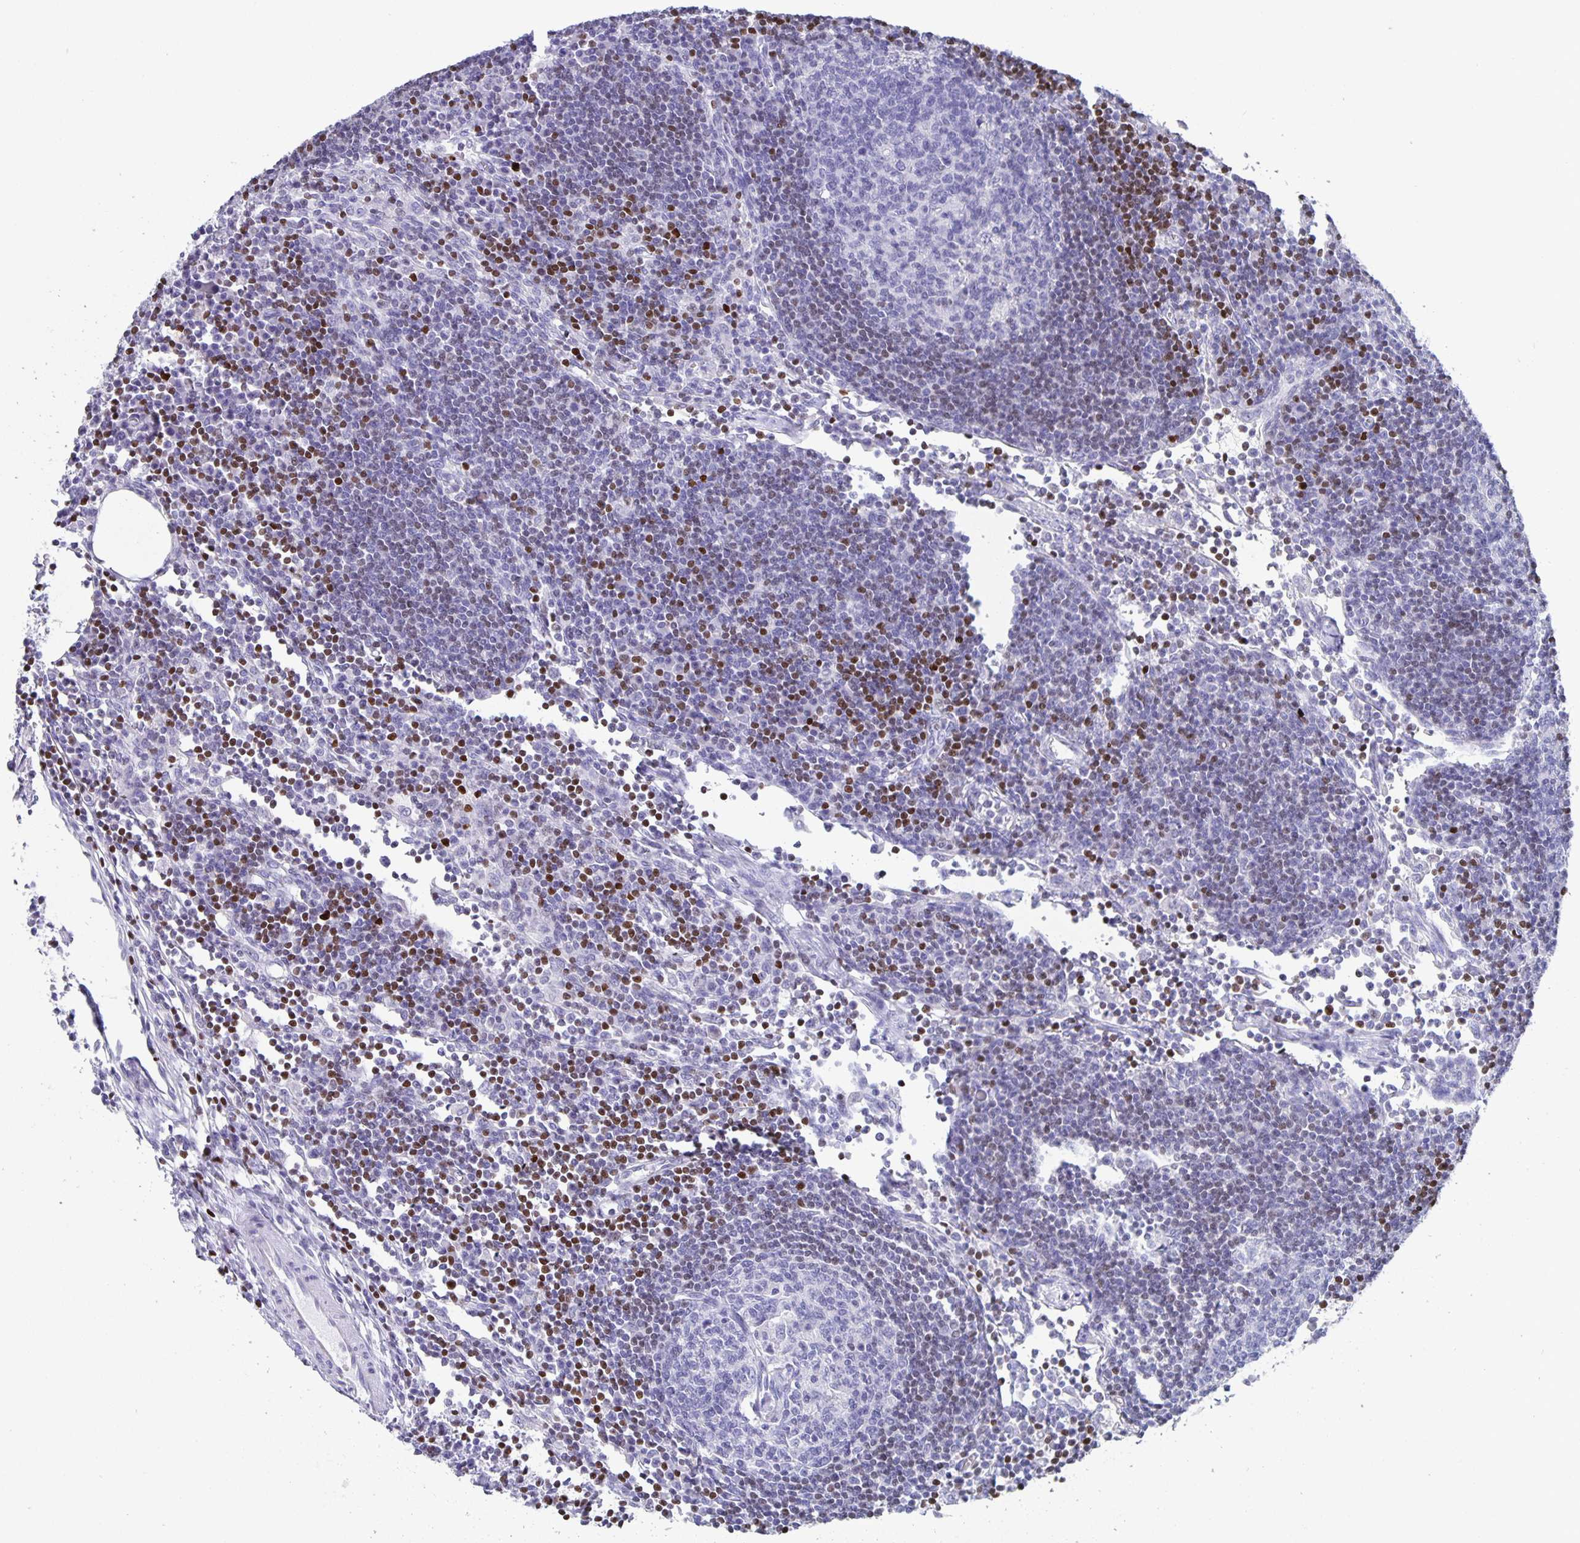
{"staining": {"intensity": "negative", "quantity": "none", "location": "none"}, "tissue": "lymph node", "cell_type": "Germinal center cells", "image_type": "normal", "snomed": [{"axis": "morphology", "description": "Normal tissue, NOS"}, {"axis": "topography", "description": "Lymph node"}], "caption": "Immunohistochemistry (IHC) histopathology image of normal lymph node stained for a protein (brown), which displays no expression in germinal center cells.", "gene": "SATB2", "patient": {"sex": "male", "age": 67}}